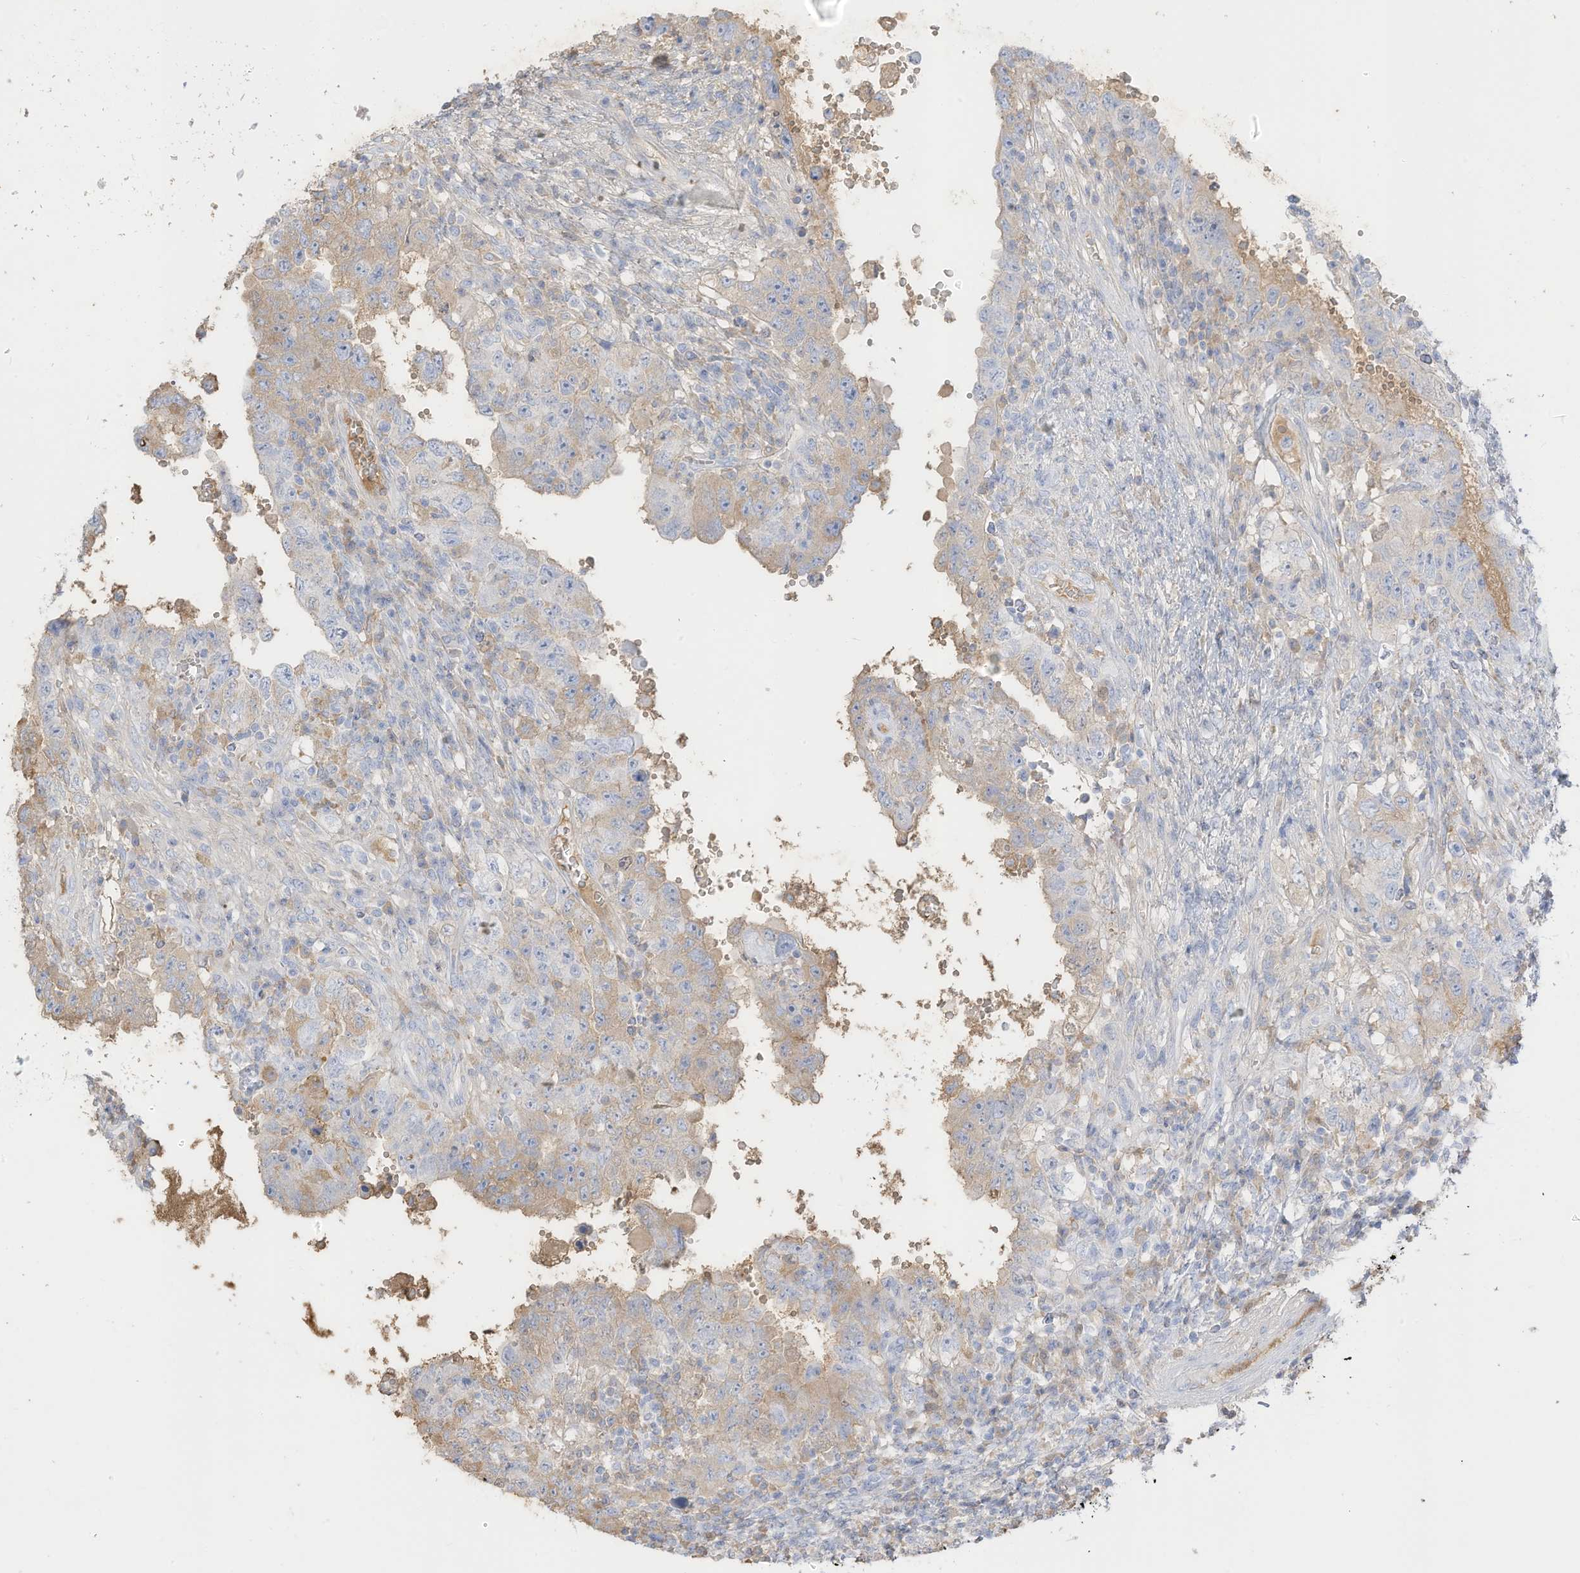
{"staining": {"intensity": "moderate", "quantity": "<25%", "location": "cytoplasmic/membranous"}, "tissue": "testis cancer", "cell_type": "Tumor cells", "image_type": "cancer", "snomed": [{"axis": "morphology", "description": "Carcinoma, Embryonal, NOS"}, {"axis": "topography", "description": "Testis"}], "caption": "Embryonal carcinoma (testis) was stained to show a protein in brown. There is low levels of moderate cytoplasmic/membranous positivity in about <25% of tumor cells.", "gene": "HSD17B13", "patient": {"sex": "male", "age": 26}}